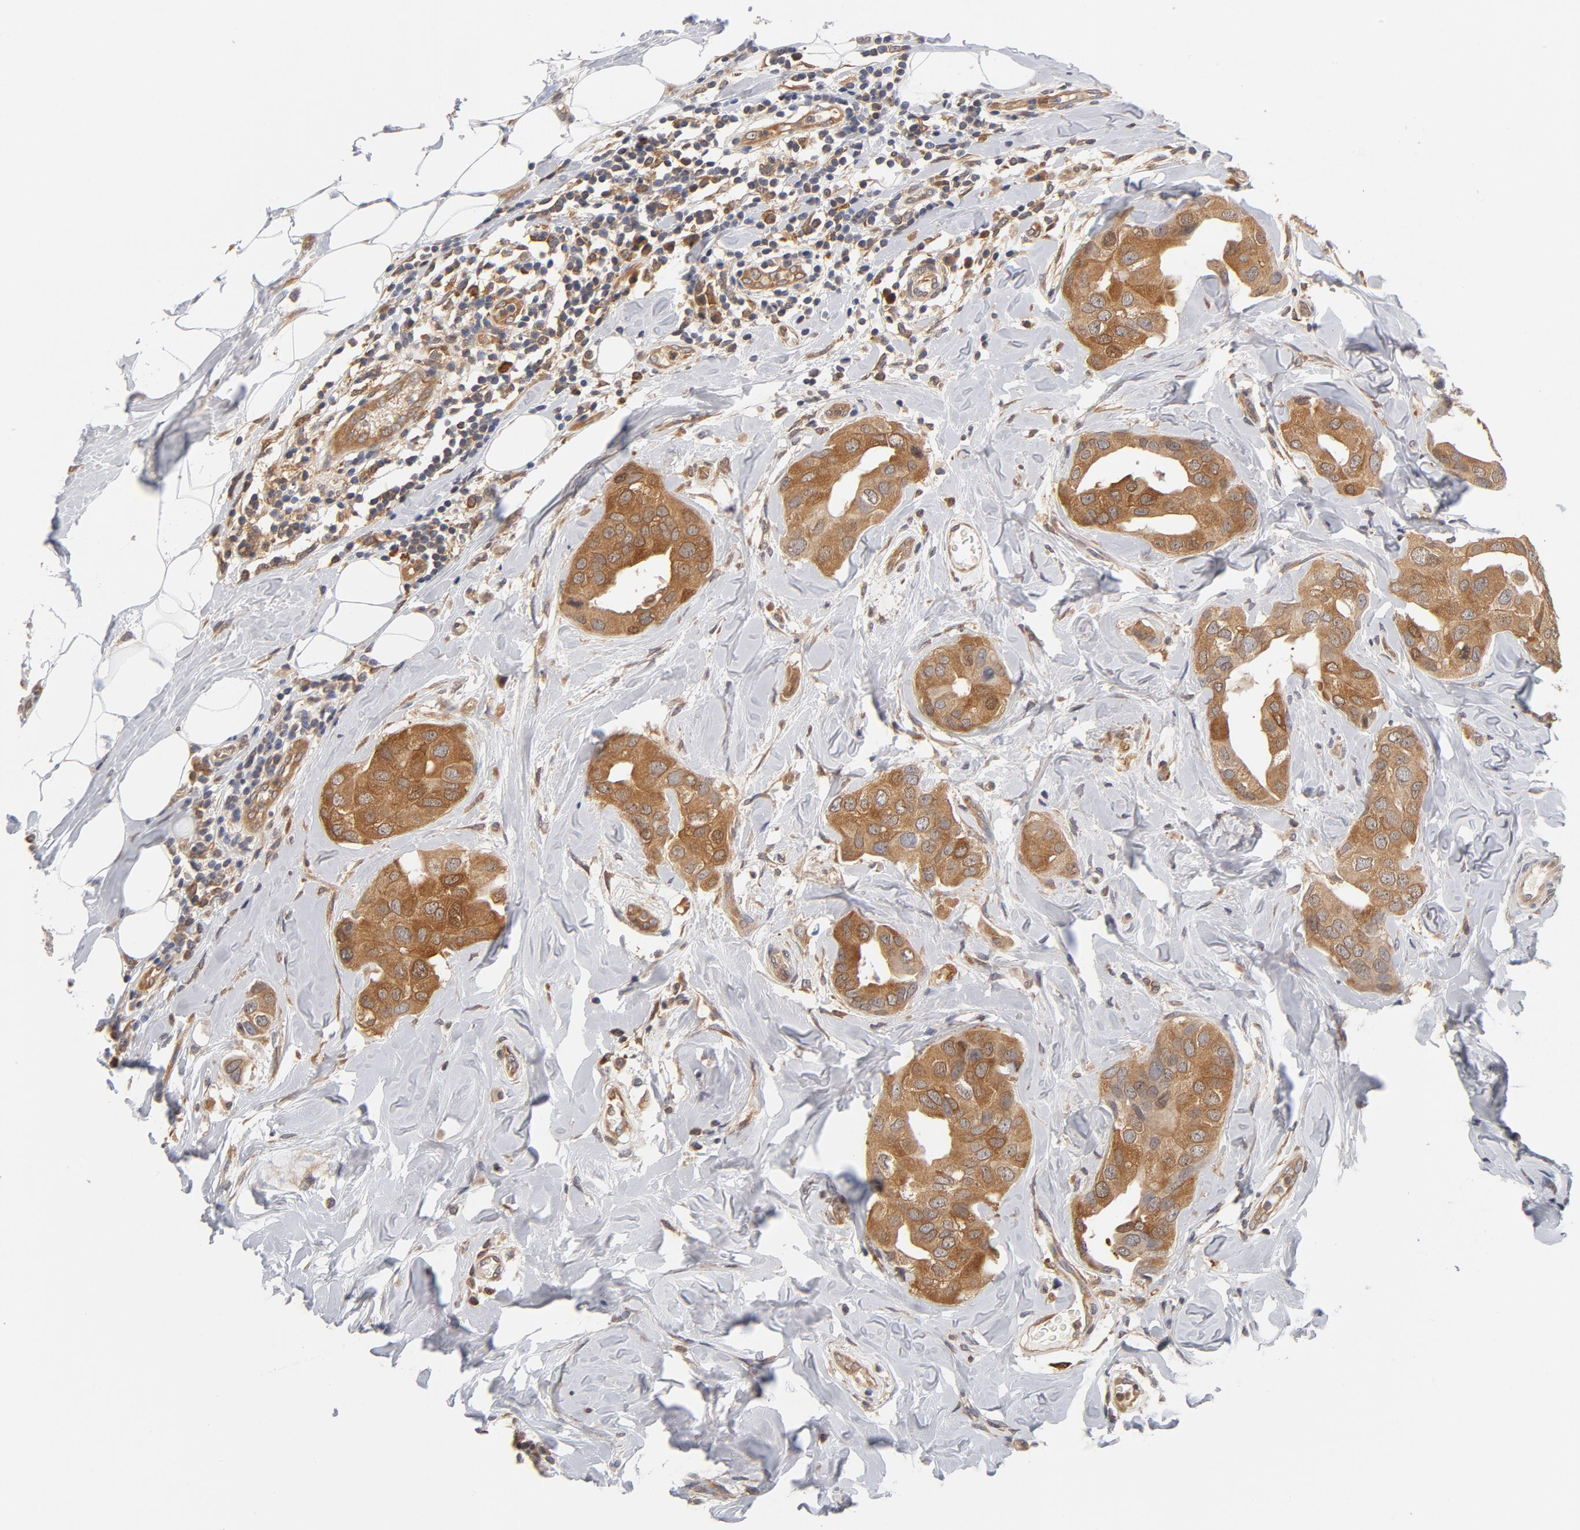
{"staining": {"intensity": "moderate", "quantity": ">75%", "location": "cytoplasmic/membranous"}, "tissue": "breast cancer", "cell_type": "Tumor cells", "image_type": "cancer", "snomed": [{"axis": "morphology", "description": "Duct carcinoma"}, {"axis": "topography", "description": "Breast"}], "caption": "DAB (3,3'-diaminobenzidine) immunohistochemical staining of human intraductal carcinoma (breast) displays moderate cytoplasmic/membranous protein staining in about >75% of tumor cells.", "gene": "ASMTL", "patient": {"sex": "female", "age": 40}}